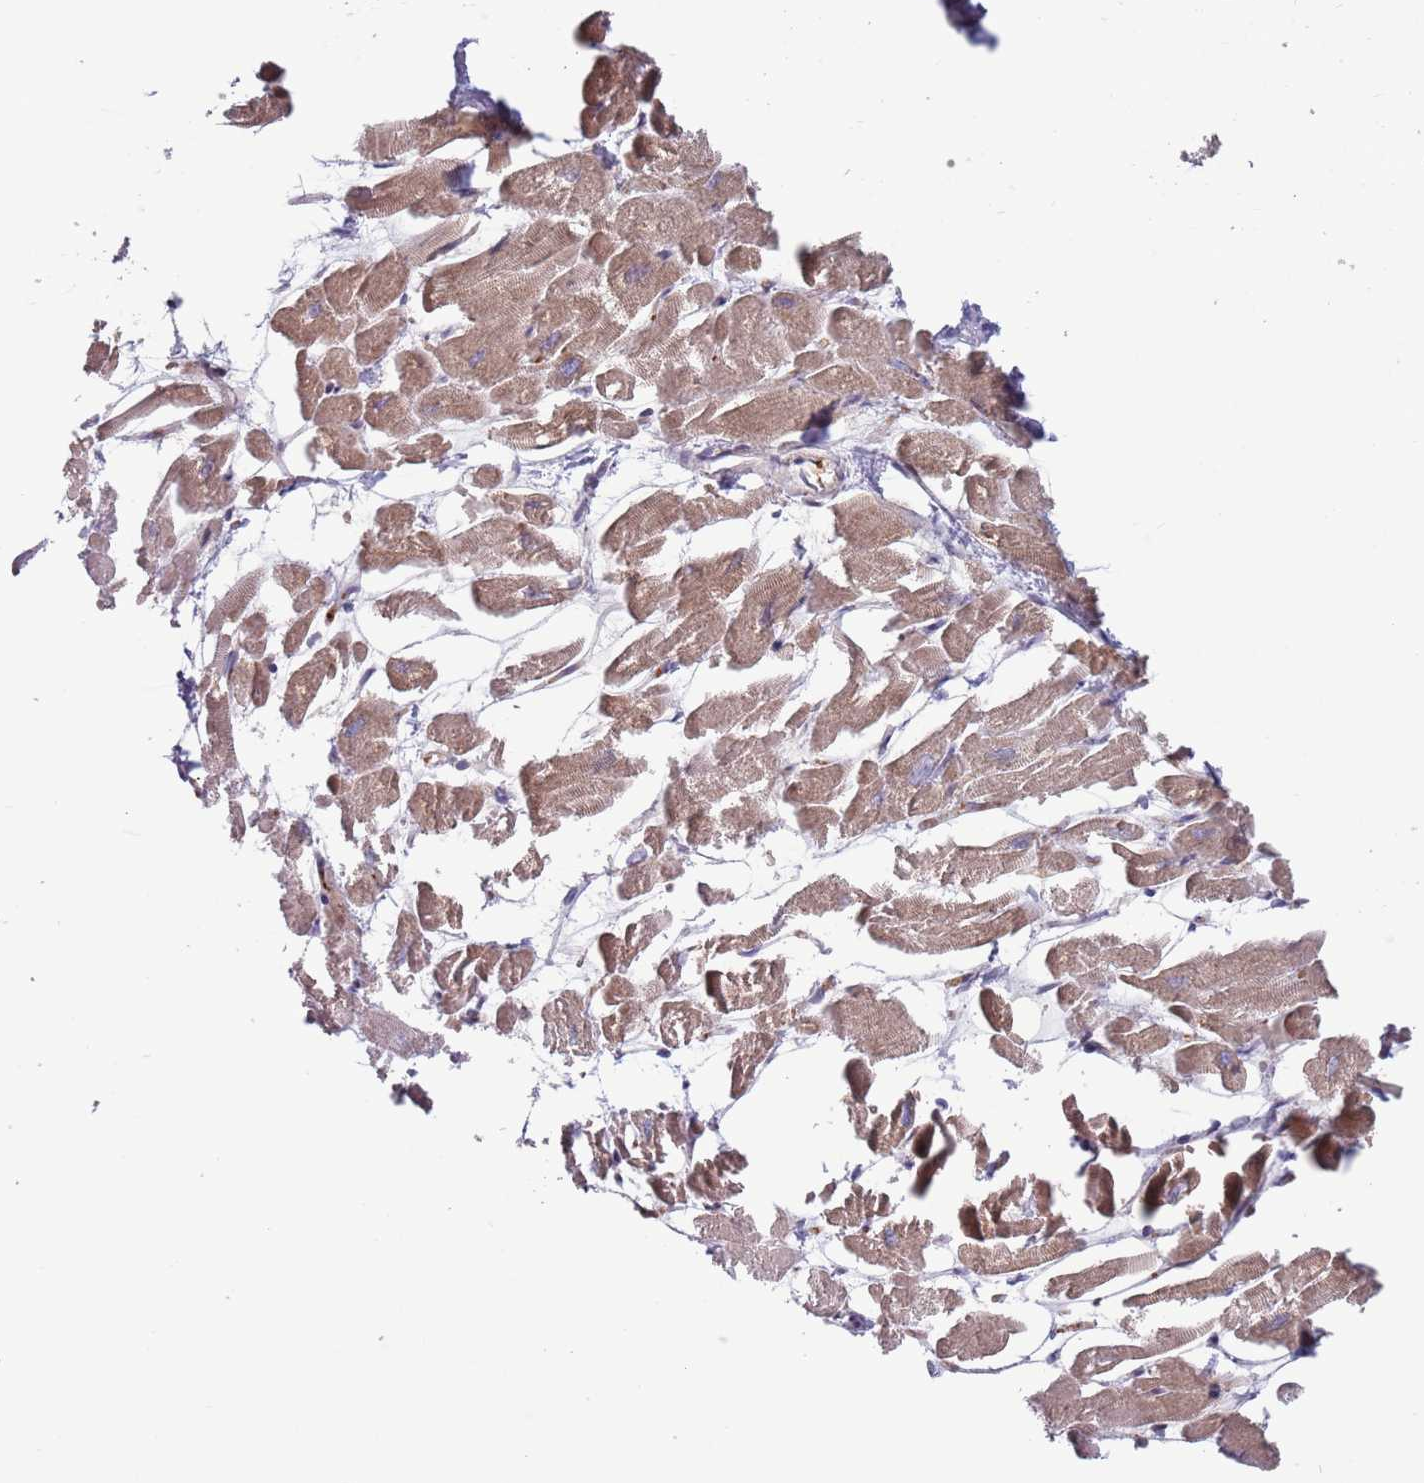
{"staining": {"intensity": "moderate", "quantity": ">75%", "location": "cytoplasmic/membranous"}, "tissue": "heart muscle", "cell_type": "Cardiomyocytes", "image_type": "normal", "snomed": [{"axis": "morphology", "description": "Normal tissue, NOS"}, {"axis": "topography", "description": "Heart"}], "caption": "A brown stain highlights moderate cytoplasmic/membranous expression of a protein in cardiomyocytes of benign heart muscle.", "gene": "CLNS1A", "patient": {"sex": "male", "age": 54}}